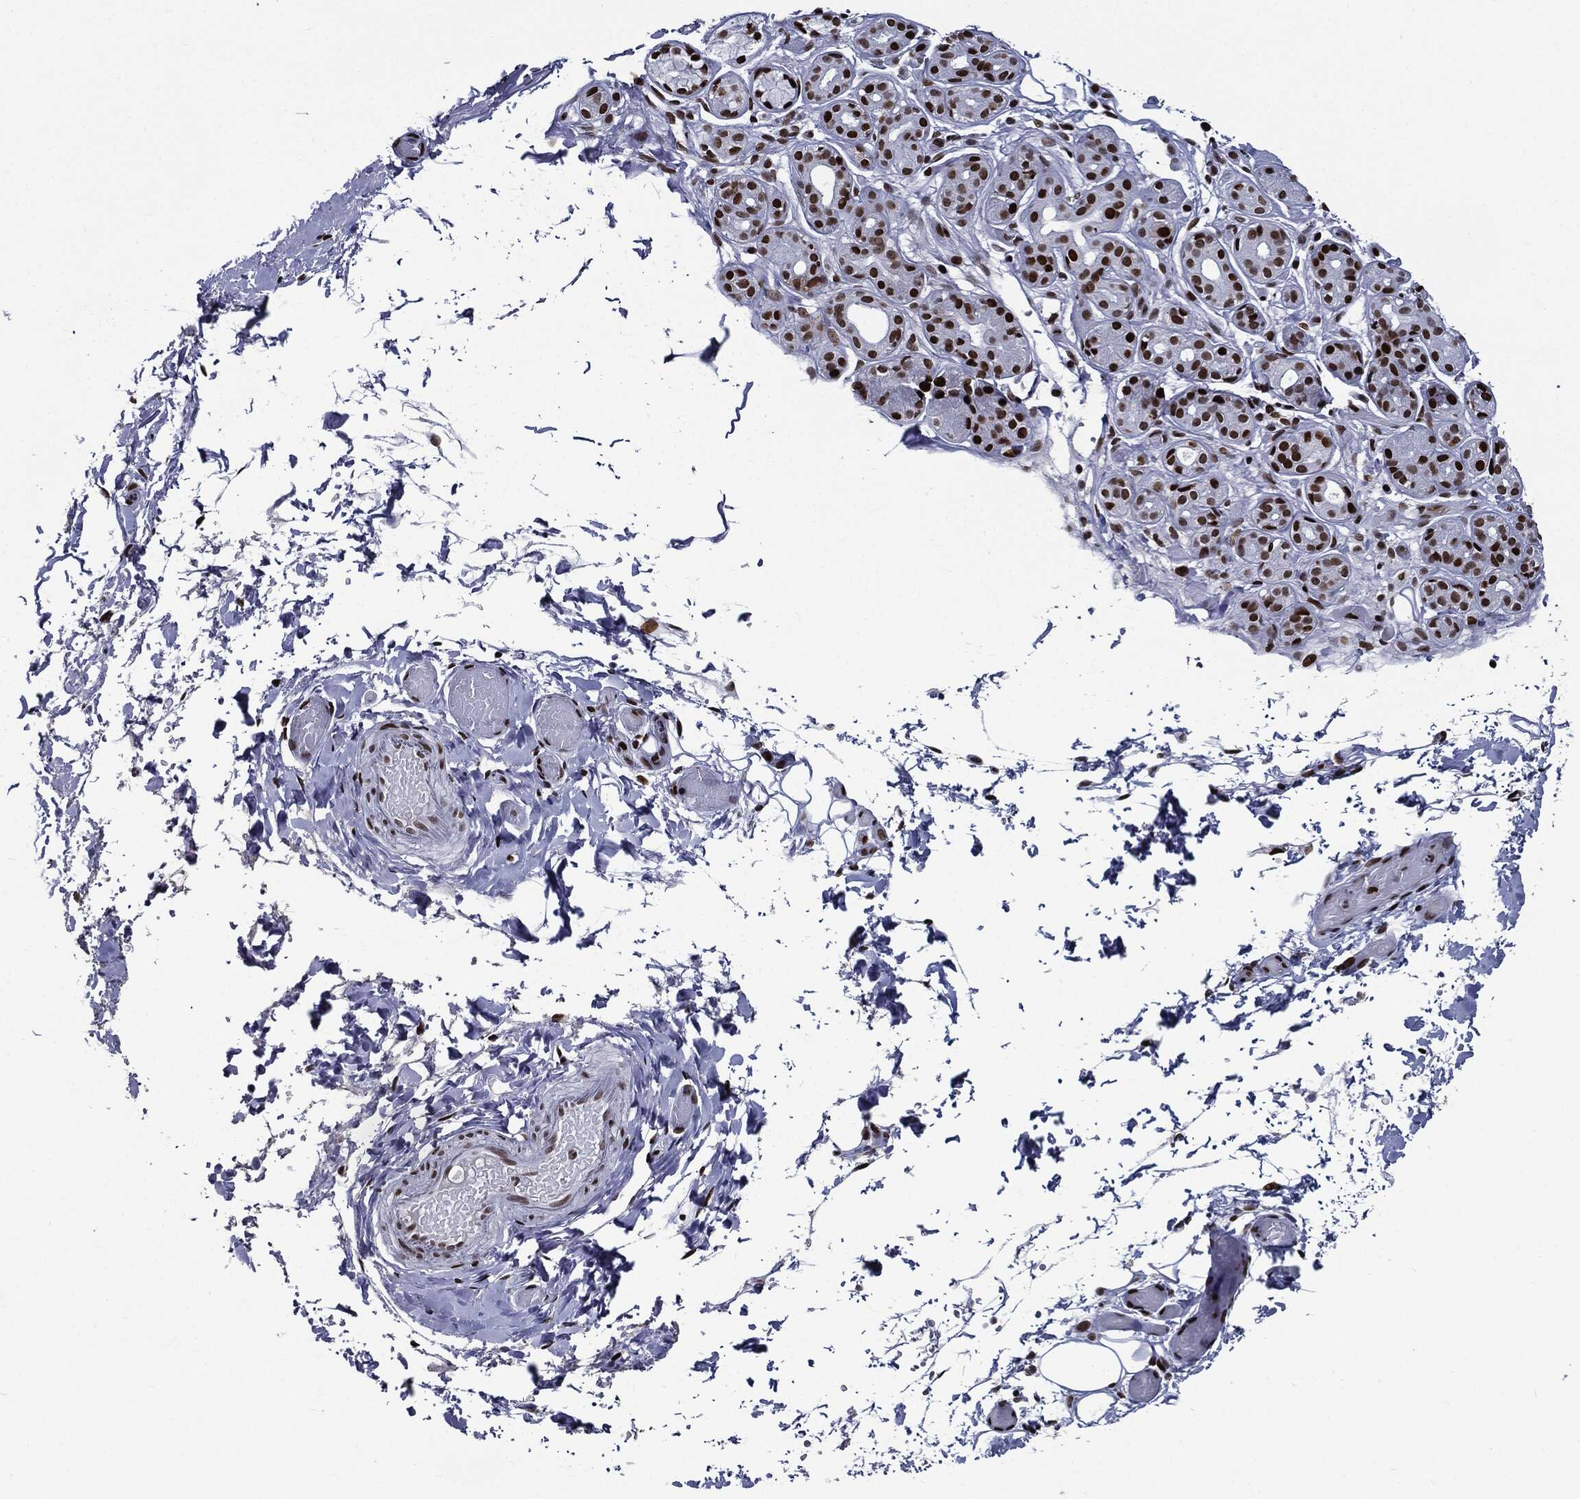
{"staining": {"intensity": "strong", "quantity": ">75%", "location": "nuclear"}, "tissue": "salivary gland", "cell_type": "Glandular cells", "image_type": "normal", "snomed": [{"axis": "morphology", "description": "Normal tissue, NOS"}, {"axis": "topography", "description": "Salivary gland"}, {"axis": "topography", "description": "Peripheral nerve tissue"}], "caption": "Immunohistochemical staining of normal human salivary gland exhibits high levels of strong nuclear expression in about >75% of glandular cells. The staining was performed using DAB to visualize the protein expression in brown, while the nuclei were stained in blue with hematoxylin (Magnification: 20x).", "gene": "ZFP91", "patient": {"sex": "male", "age": 71}}